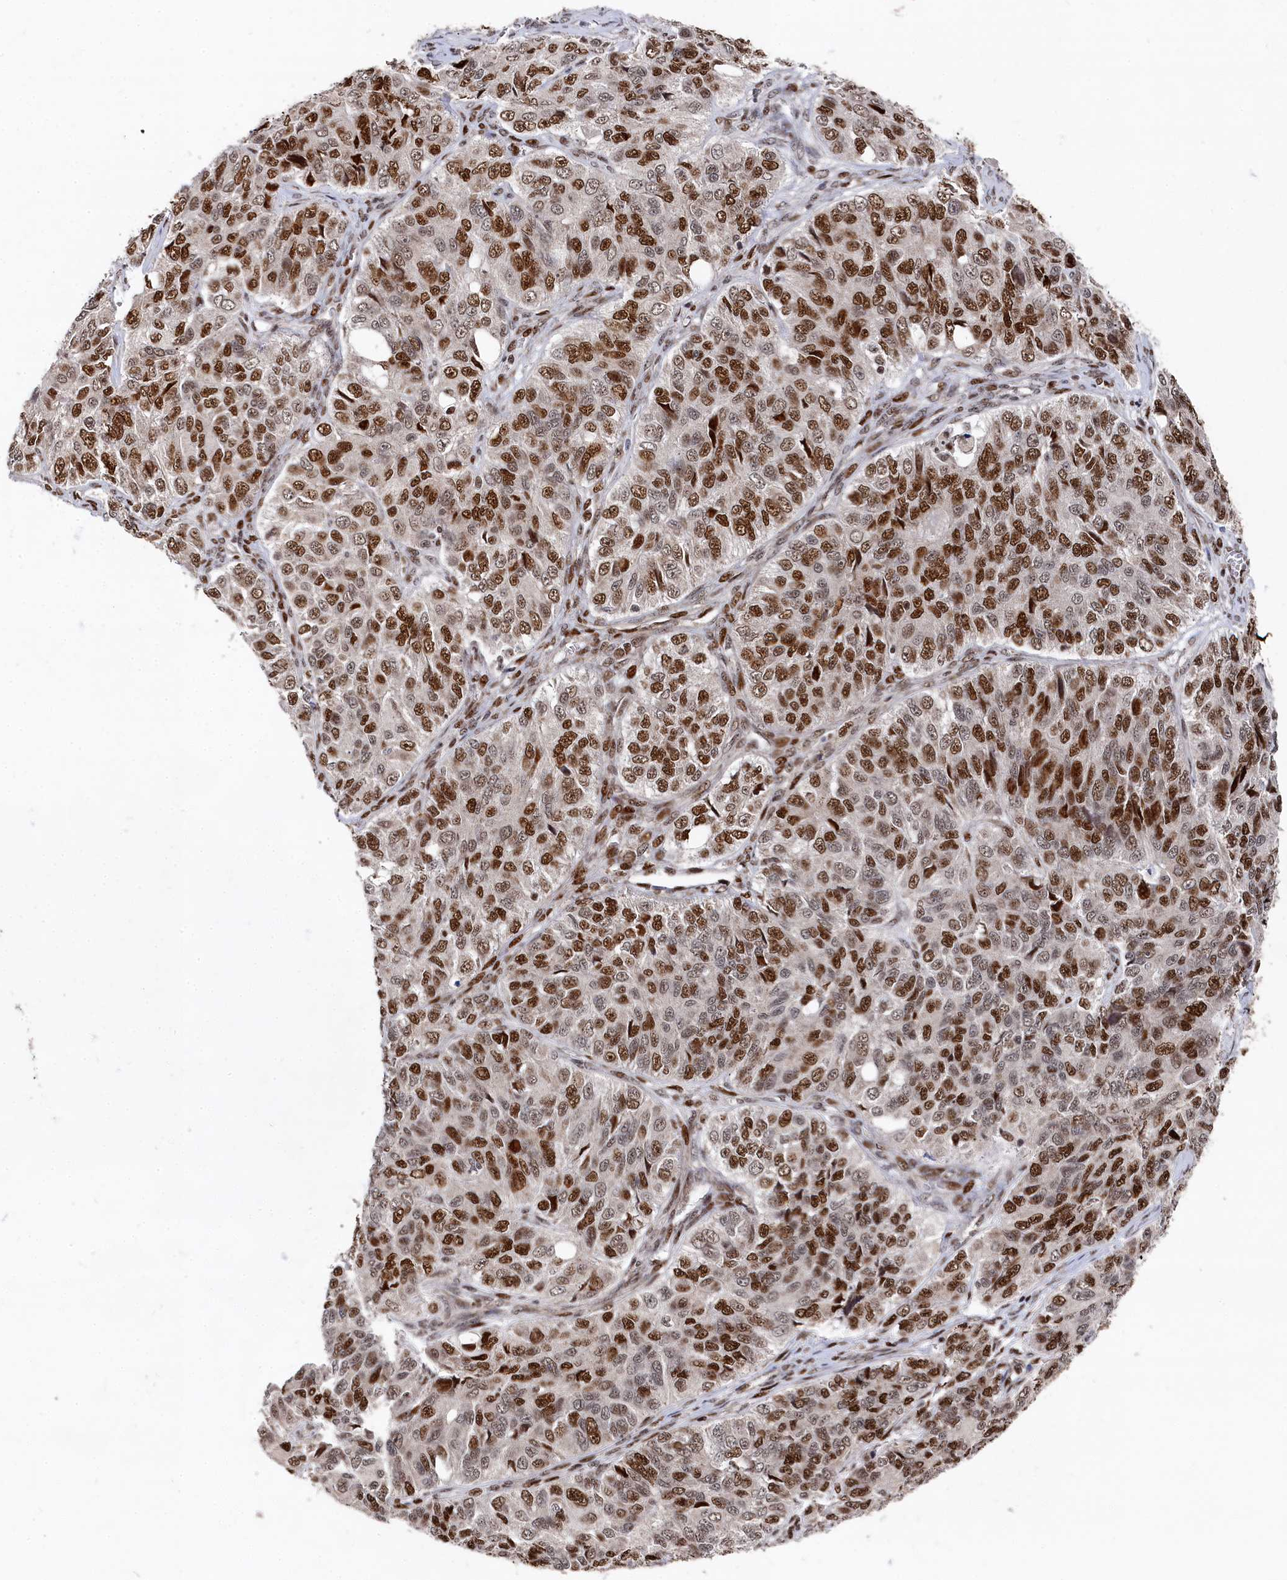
{"staining": {"intensity": "strong", "quantity": ">75%", "location": "nuclear"}, "tissue": "ovarian cancer", "cell_type": "Tumor cells", "image_type": "cancer", "snomed": [{"axis": "morphology", "description": "Carcinoma, endometroid"}, {"axis": "topography", "description": "Ovary"}], "caption": "Immunohistochemistry (IHC) (DAB) staining of ovarian endometroid carcinoma exhibits strong nuclear protein expression in approximately >75% of tumor cells.", "gene": "BUB3", "patient": {"sex": "female", "age": 51}}